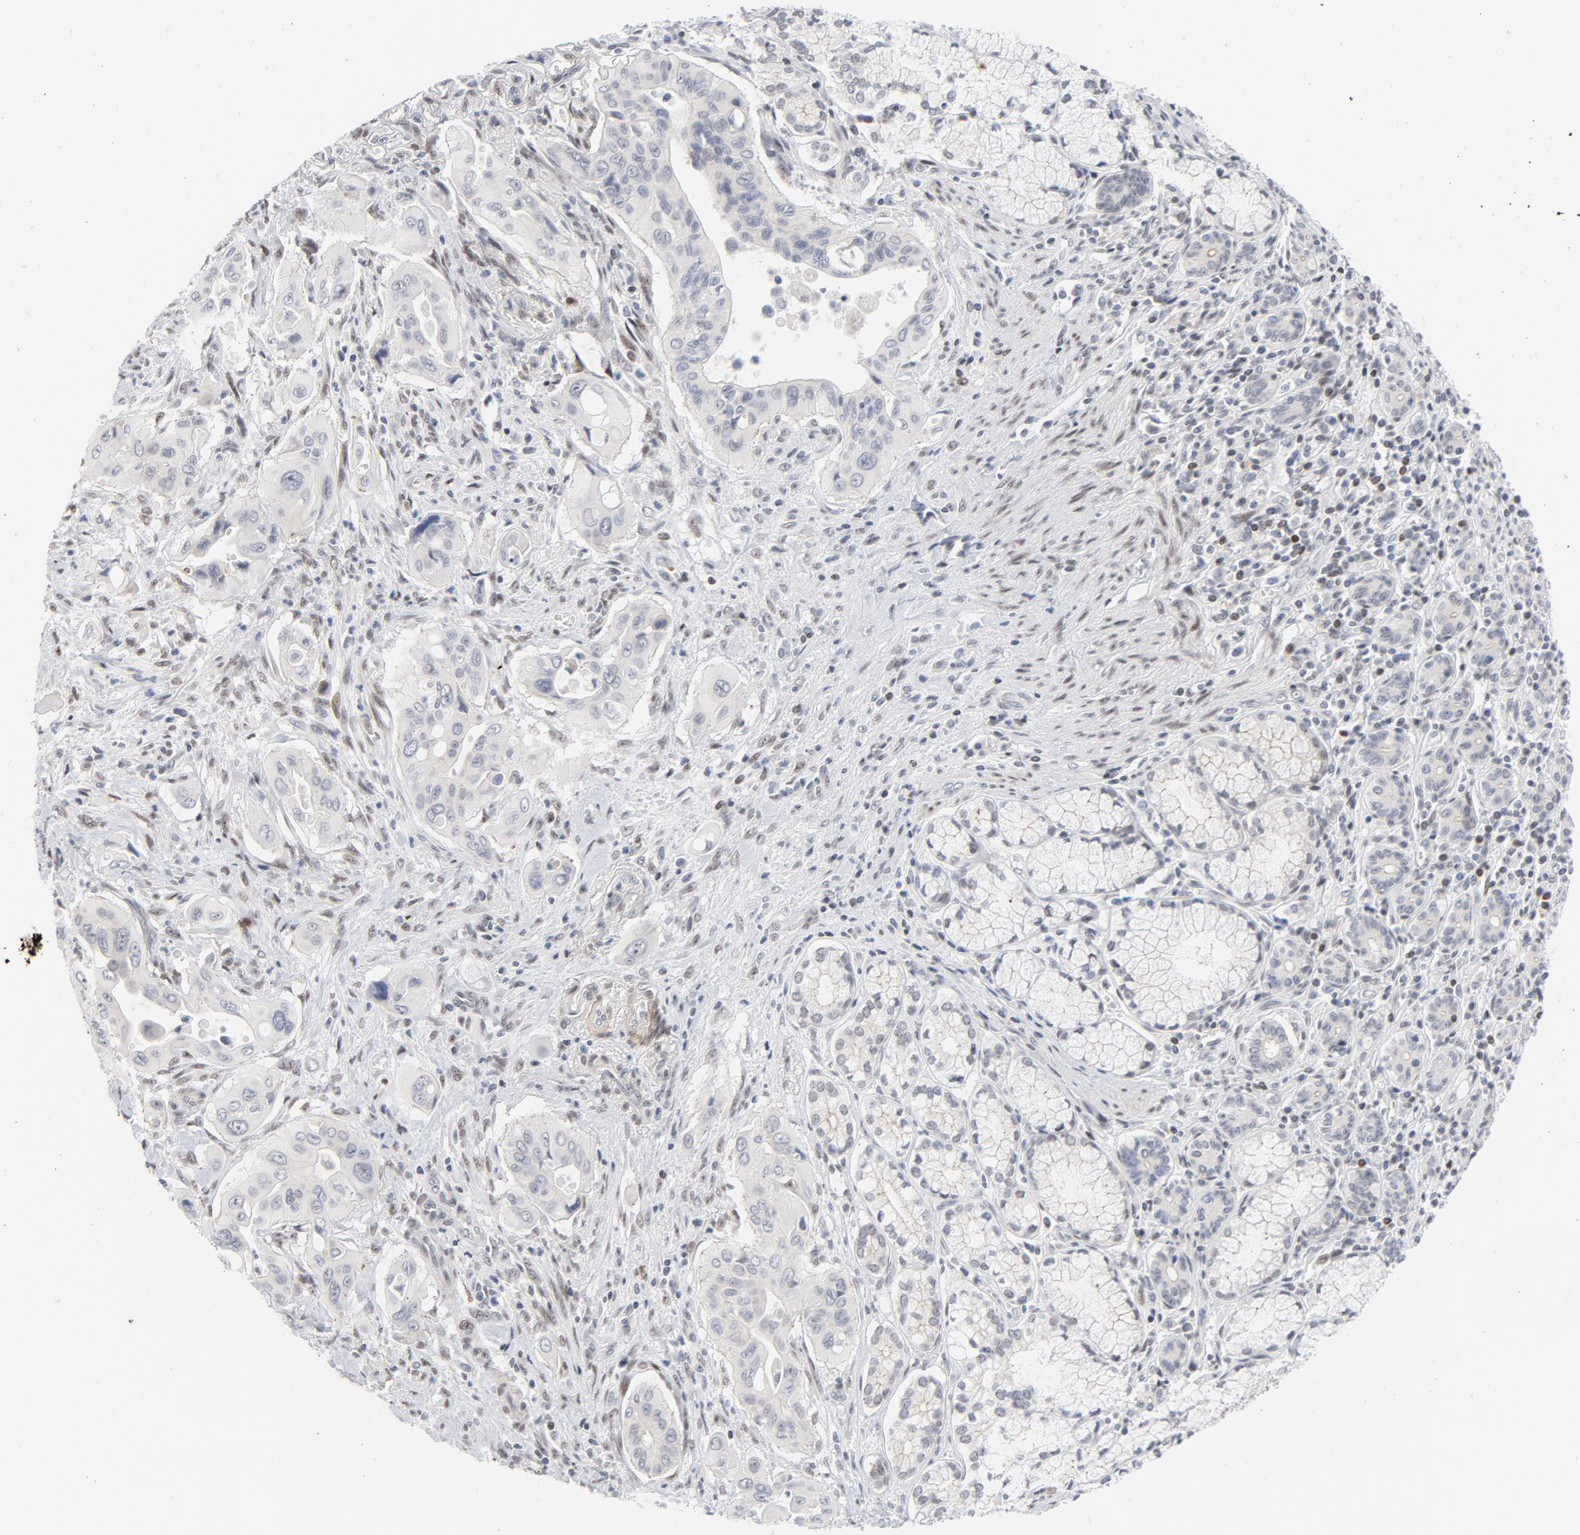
{"staining": {"intensity": "negative", "quantity": "none", "location": "none"}, "tissue": "pancreatic cancer", "cell_type": "Tumor cells", "image_type": "cancer", "snomed": [{"axis": "morphology", "description": "Adenocarcinoma, NOS"}, {"axis": "topography", "description": "Pancreas"}], "caption": "Protein analysis of pancreatic cancer (adenocarcinoma) exhibits no significant staining in tumor cells.", "gene": "NFIC", "patient": {"sex": "male", "age": 77}}